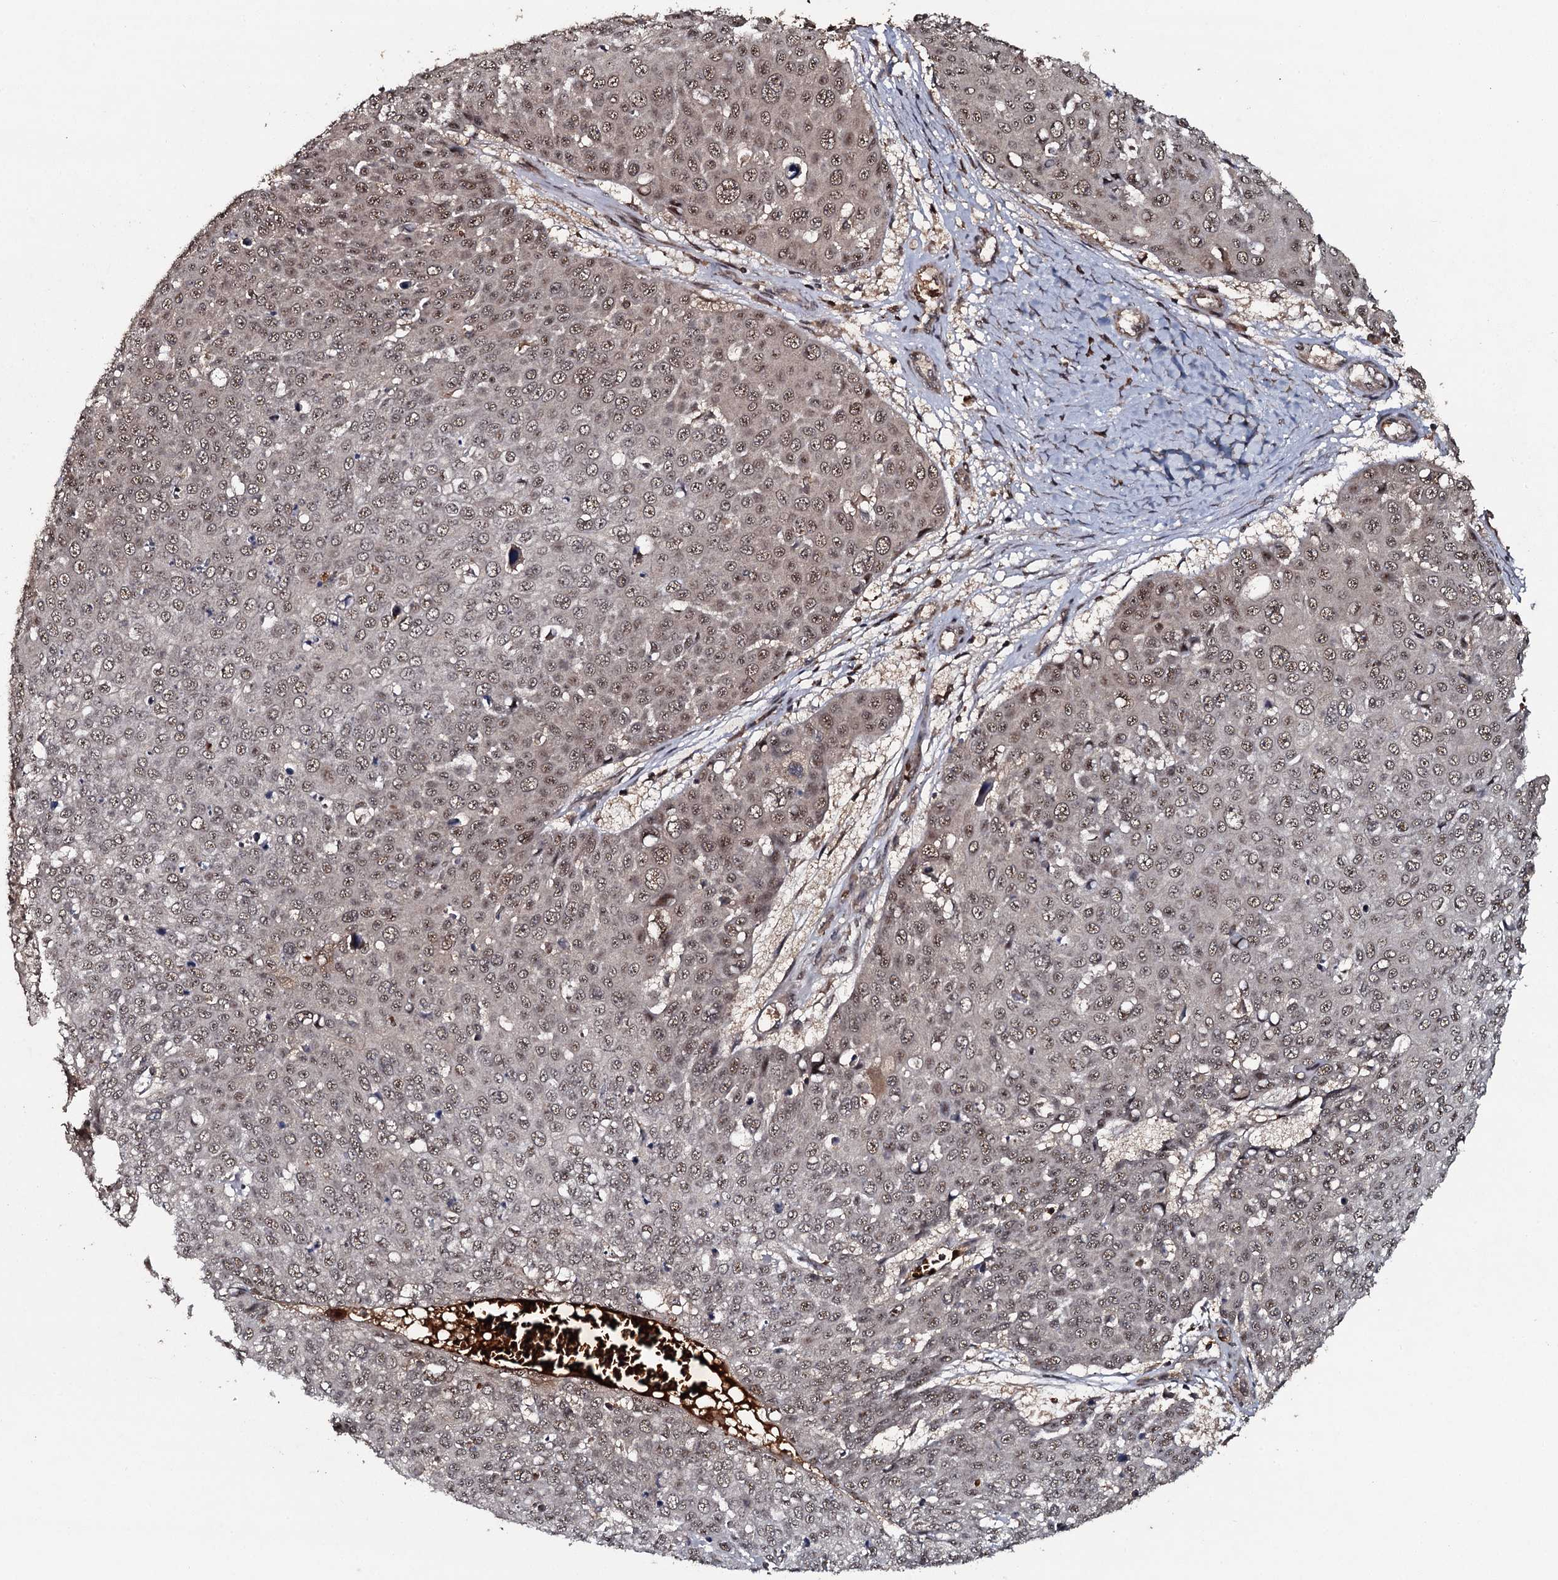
{"staining": {"intensity": "weak", "quantity": ">75%", "location": "cytoplasmic/membranous,nuclear"}, "tissue": "skin cancer", "cell_type": "Tumor cells", "image_type": "cancer", "snomed": [{"axis": "morphology", "description": "Squamous cell carcinoma, NOS"}, {"axis": "topography", "description": "Skin"}], "caption": "Protein analysis of skin cancer tissue displays weak cytoplasmic/membranous and nuclear positivity in approximately >75% of tumor cells. The protein of interest is shown in brown color, while the nuclei are stained blue.", "gene": "ADGRG3", "patient": {"sex": "male", "age": 71}}